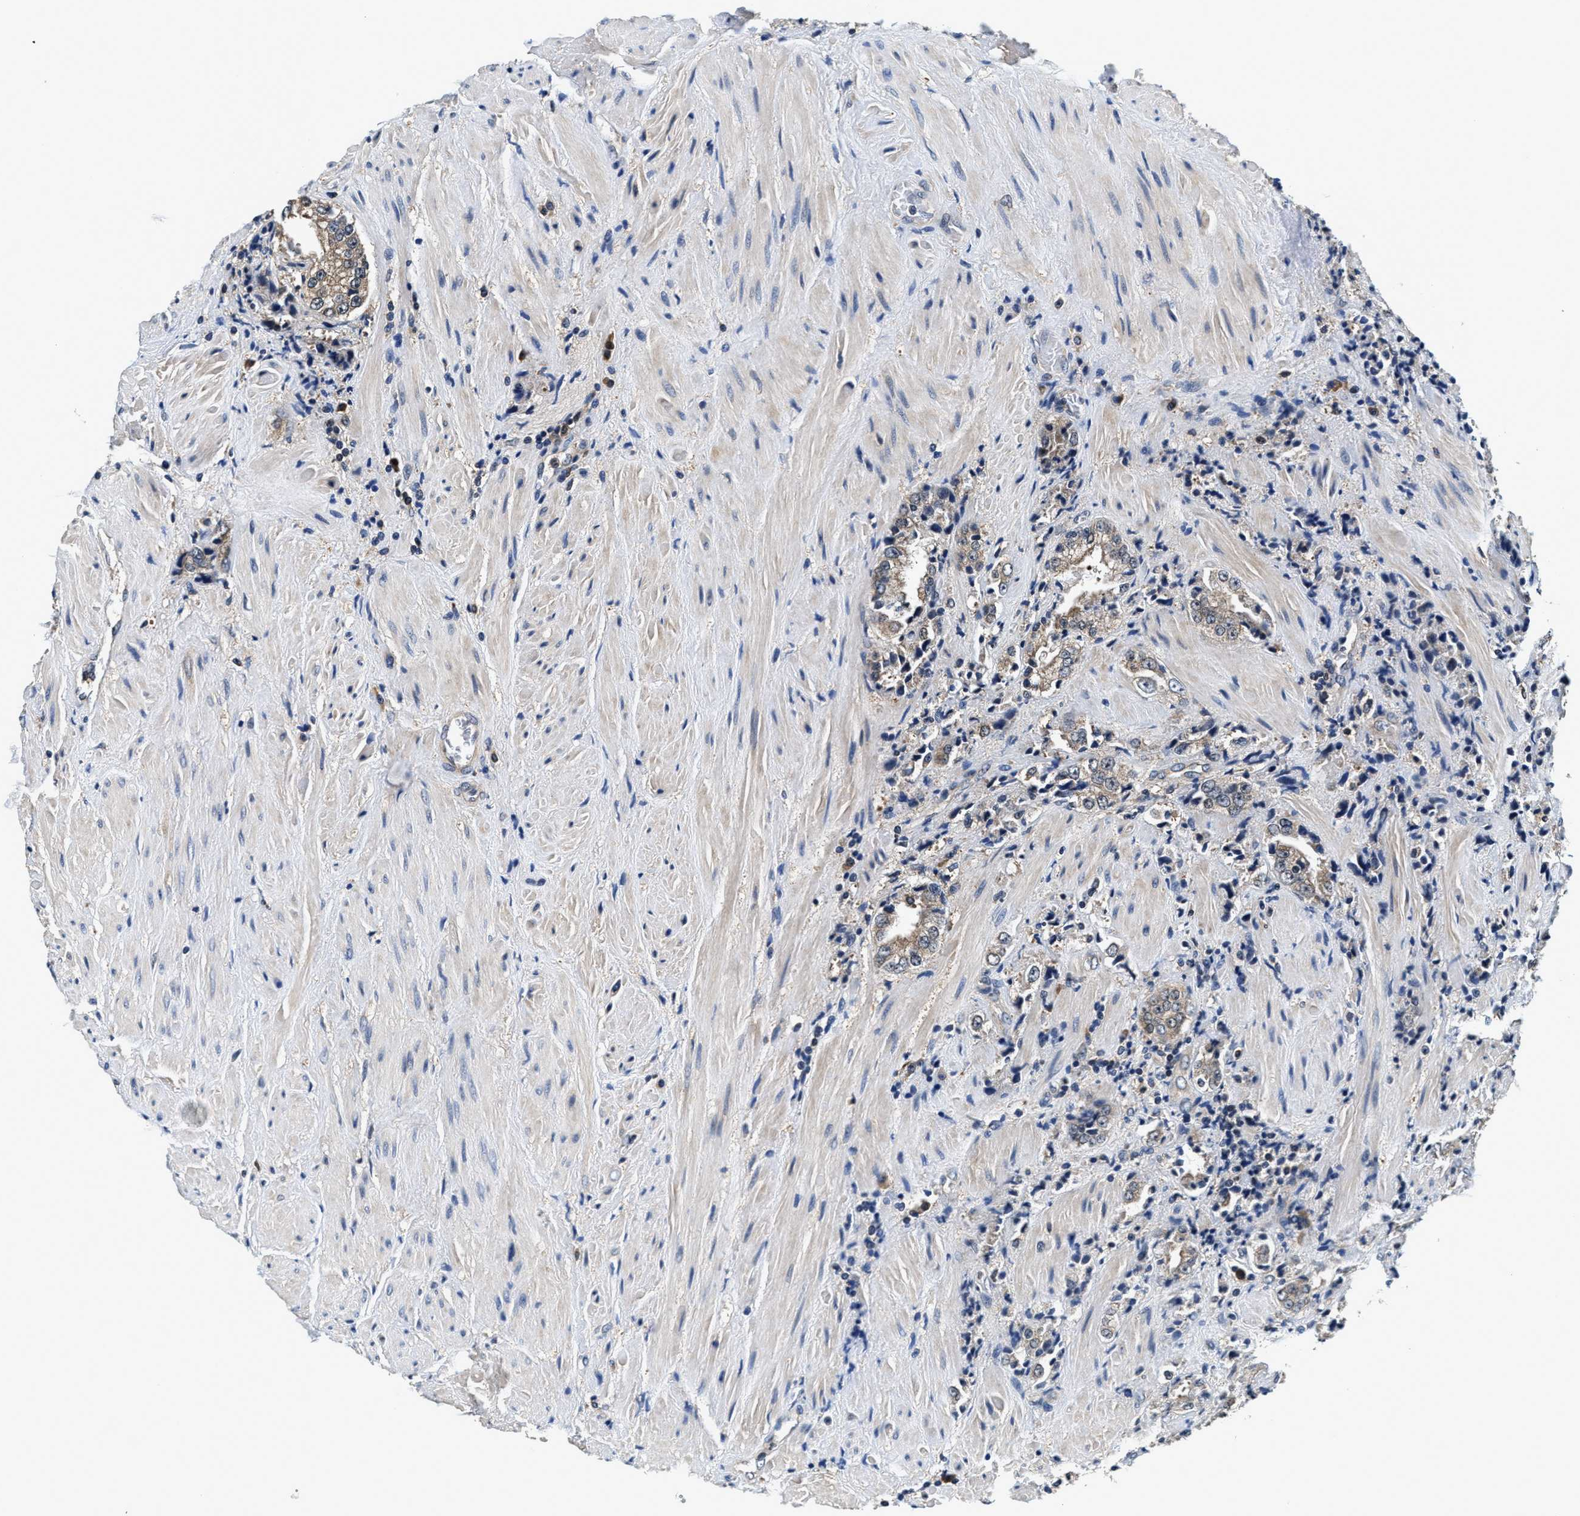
{"staining": {"intensity": "weak", "quantity": ">75%", "location": "cytoplasmic/membranous"}, "tissue": "prostate cancer", "cell_type": "Tumor cells", "image_type": "cancer", "snomed": [{"axis": "morphology", "description": "Adenocarcinoma, High grade"}, {"axis": "topography", "description": "Prostate"}], "caption": "Immunohistochemical staining of prostate adenocarcinoma (high-grade) demonstrates weak cytoplasmic/membranous protein expression in about >75% of tumor cells.", "gene": "PHPT1", "patient": {"sex": "male", "age": 61}}